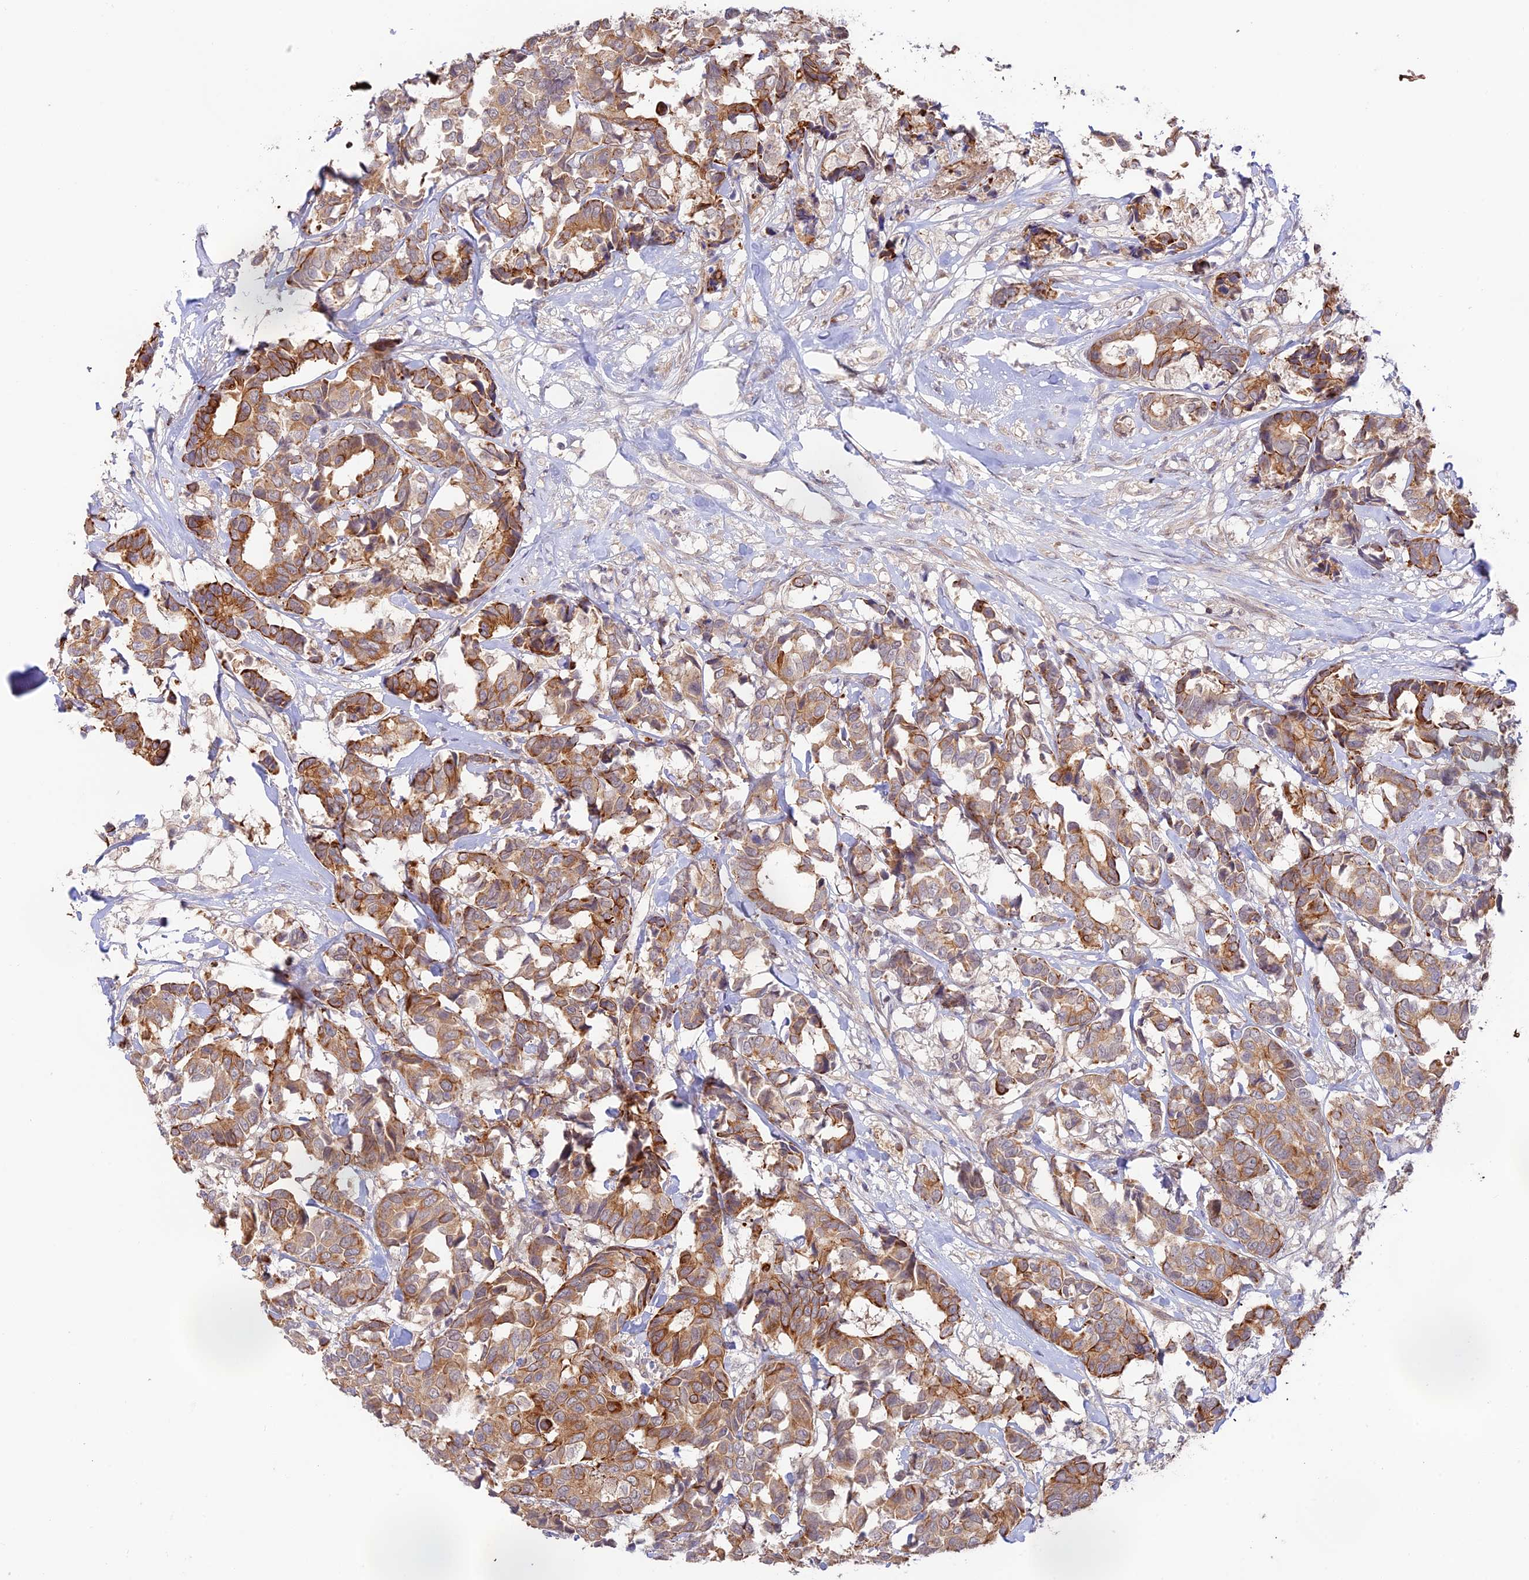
{"staining": {"intensity": "moderate", "quantity": ">75%", "location": "cytoplasmic/membranous"}, "tissue": "breast cancer", "cell_type": "Tumor cells", "image_type": "cancer", "snomed": [{"axis": "morphology", "description": "Normal tissue, NOS"}, {"axis": "morphology", "description": "Duct carcinoma"}, {"axis": "topography", "description": "Breast"}], "caption": "Moderate cytoplasmic/membranous protein staining is present in about >75% of tumor cells in breast cancer (invasive ductal carcinoma).", "gene": "CAMSAP3", "patient": {"sex": "female", "age": 87}}